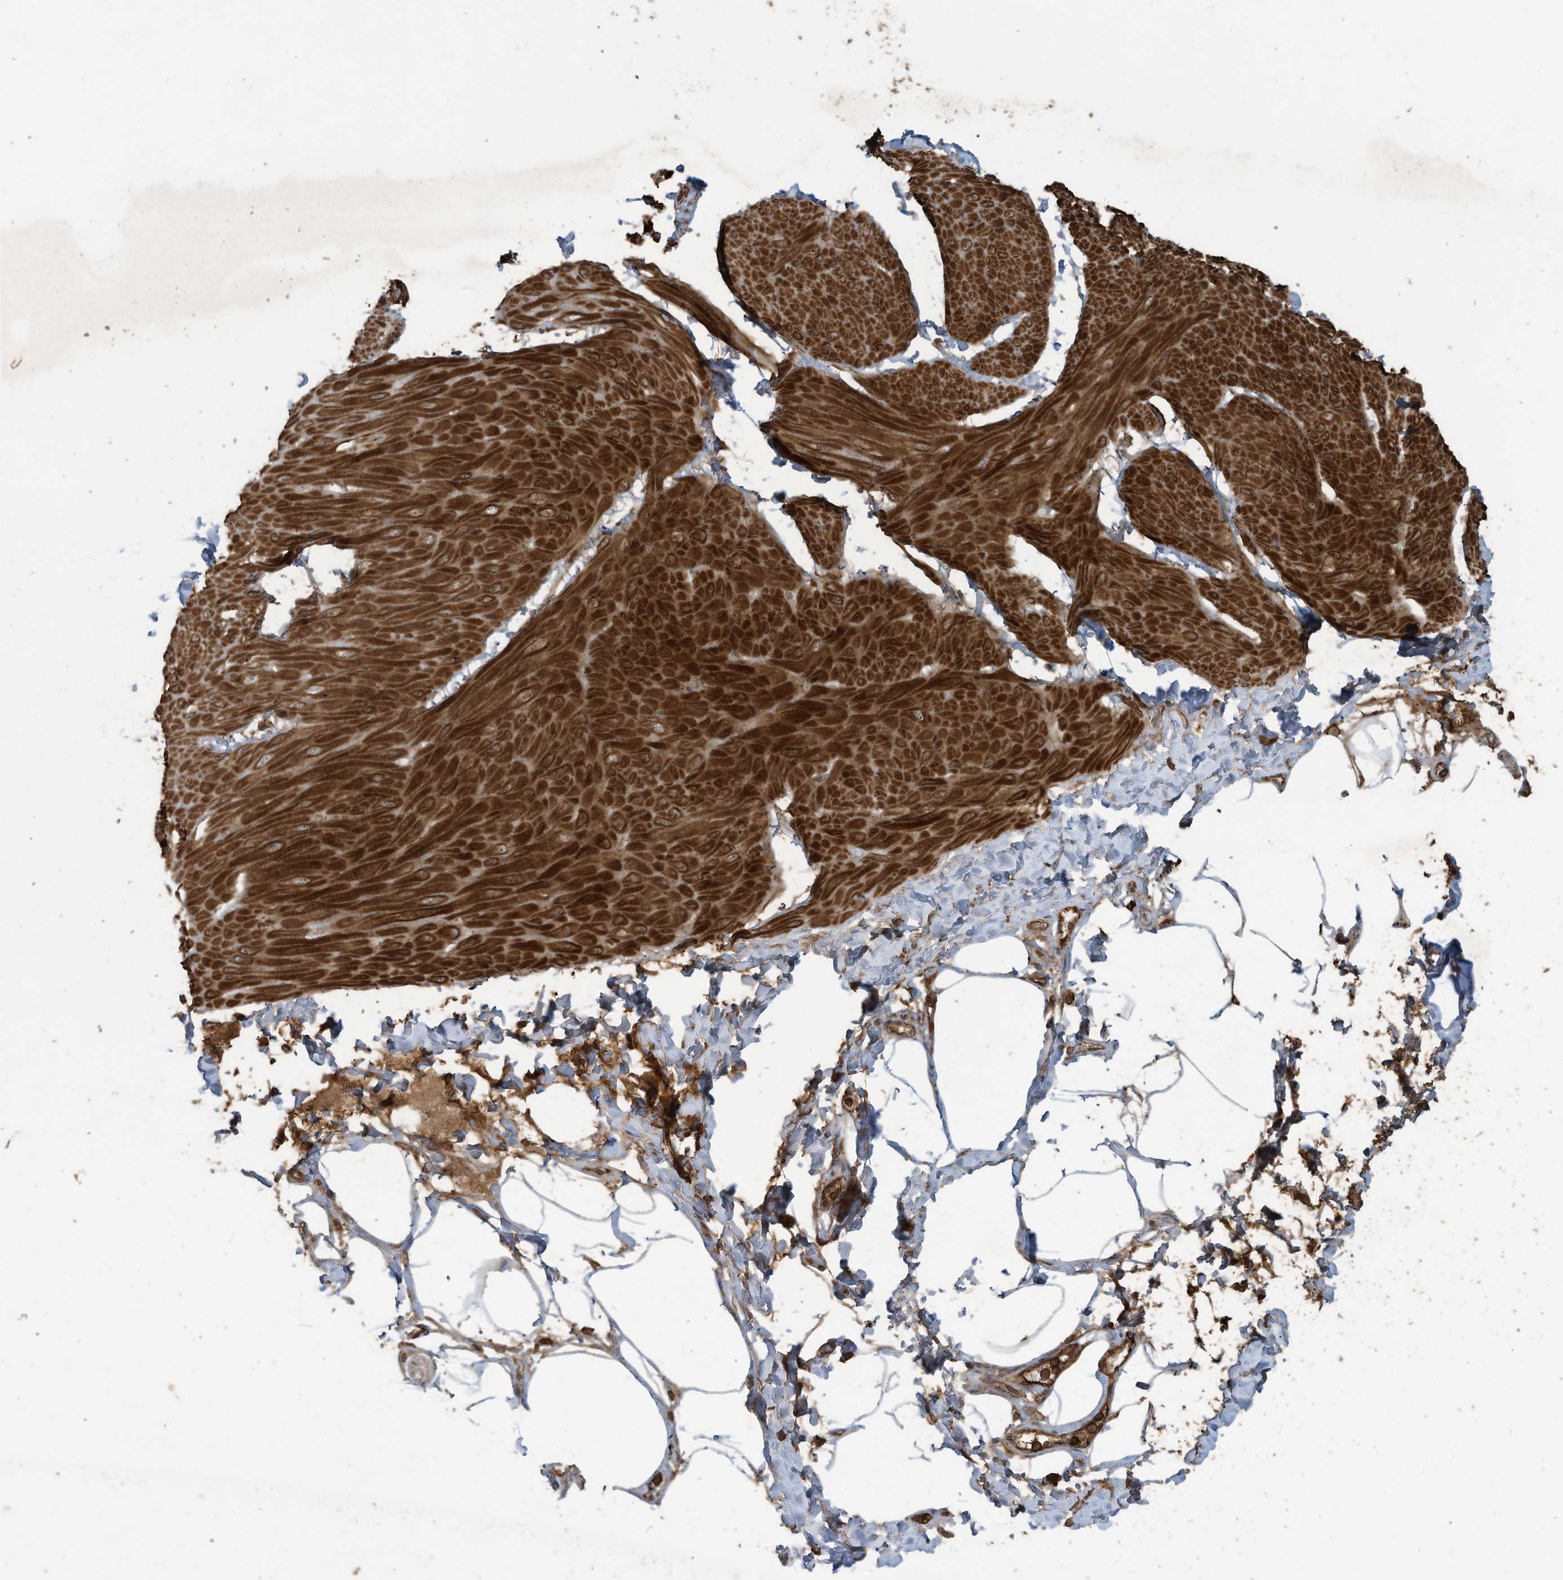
{"staining": {"intensity": "strong", "quantity": ">75%", "location": "cytoplasmic/membranous"}, "tissue": "smooth muscle", "cell_type": "Smooth muscle cells", "image_type": "normal", "snomed": [{"axis": "morphology", "description": "Urothelial carcinoma, High grade"}, {"axis": "topography", "description": "Urinary bladder"}], "caption": "Immunohistochemistry of normal human smooth muscle shows high levels of strong cytoplasmic/membranous staining in about >75% of smooth muscle cells. (Brightfield microscopy of DAB IHC at high magnification).", "gene": "DDIT4", "patient": {"sex": "male", "age": 46}}